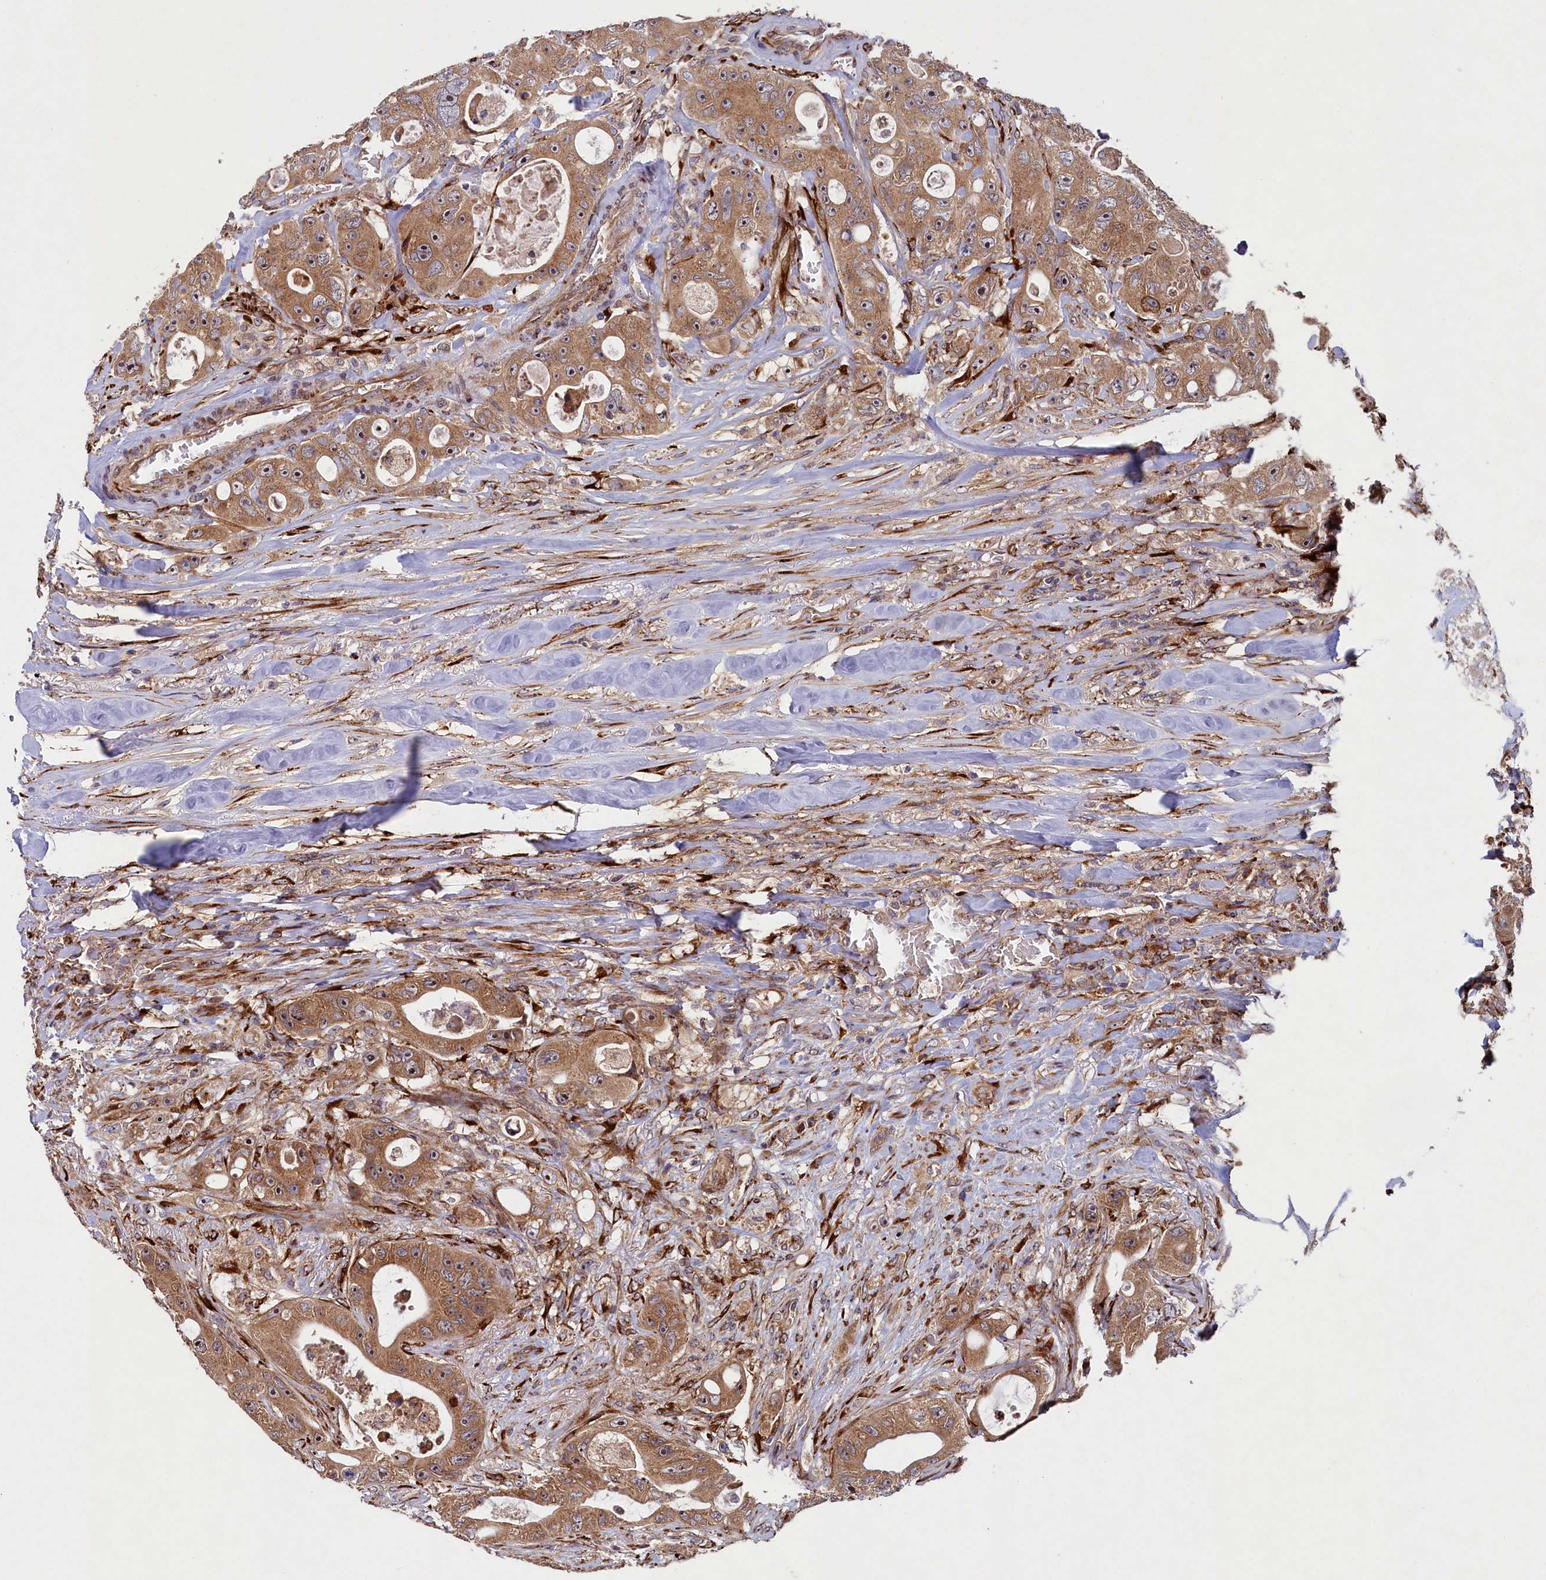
{"staining": {"intensity": "moderate", "quantity": ">75%", "location": "cytoplasmic/membranous,nuclear"}, "tissue": "colorectal cancer", "cell_type": "Tumor cells", "image_type": "cancer", "snomed": [{"axis": "morphology", "description": "Adenocarcinoma, NOS"}, {"axis": "topography", "description": "Colon"}], "caption": "High-power microscopy captured an immunohistochemistry (IHC) micrograph of adenocarcinoma (colorectal), revealing moderate cytoplasmic/membranous and nuclear staining in approximately >75% of tumor cells.", "gene": "ARRDC4", "patient": {"sex": "female", "age": 46}}